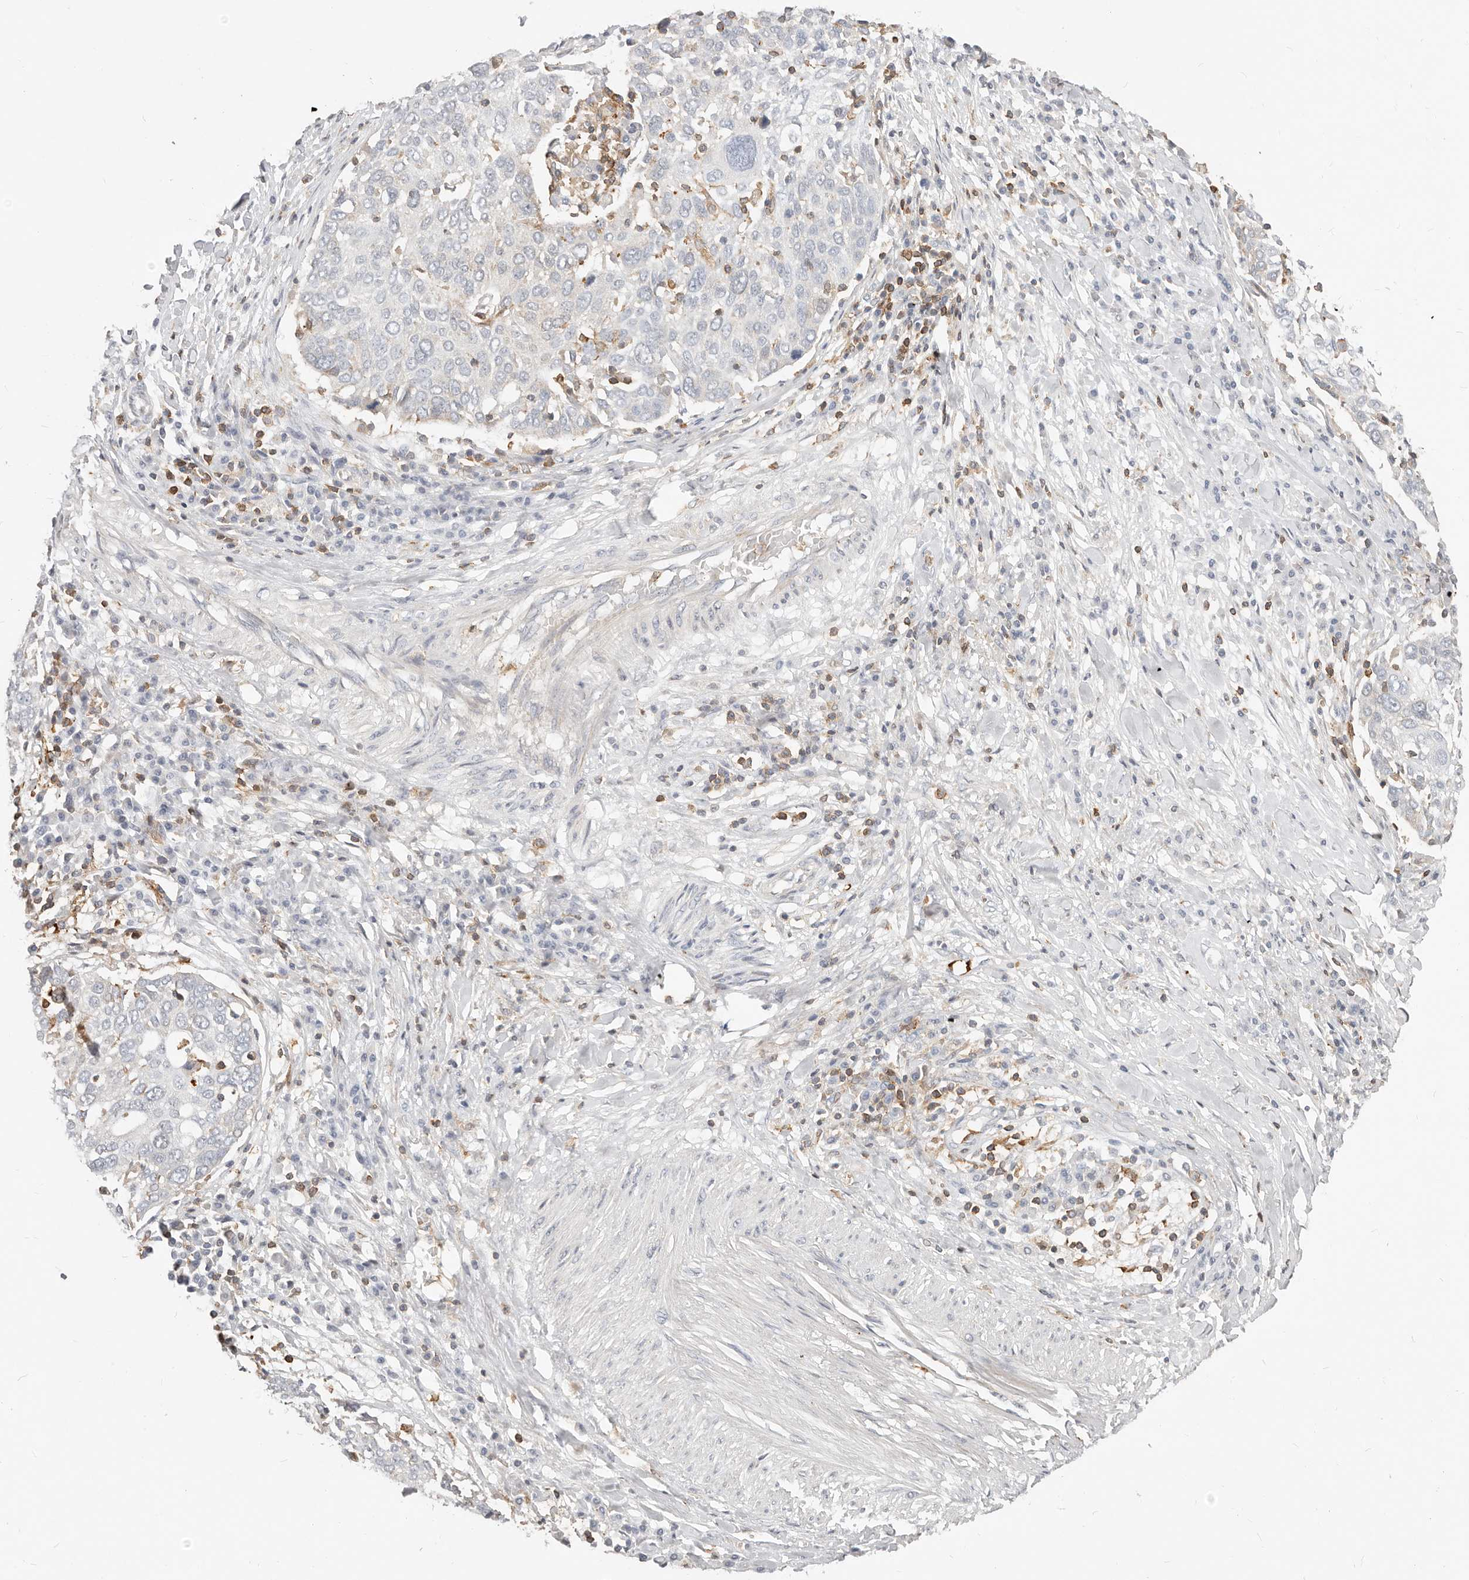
{"staining": {"intensity": "negative", "quantity": "none", "location": "none"}, "tissue": "lung cancer", "cell_type": "Tumor cells", "image_type": "cancer", "snomed": [{"axis": "morphology", "description": "Squamous cell carcinoma, NOS"}, {"axis": "topography", "description": "Lung"}], "caption": "Immunohistochemistry (IHC) of human lung squamous cell carcinoma reveals no staining in tumor cells.", "gene": "TMEM63B", "patient": {"sex": "male", "age": 65}}